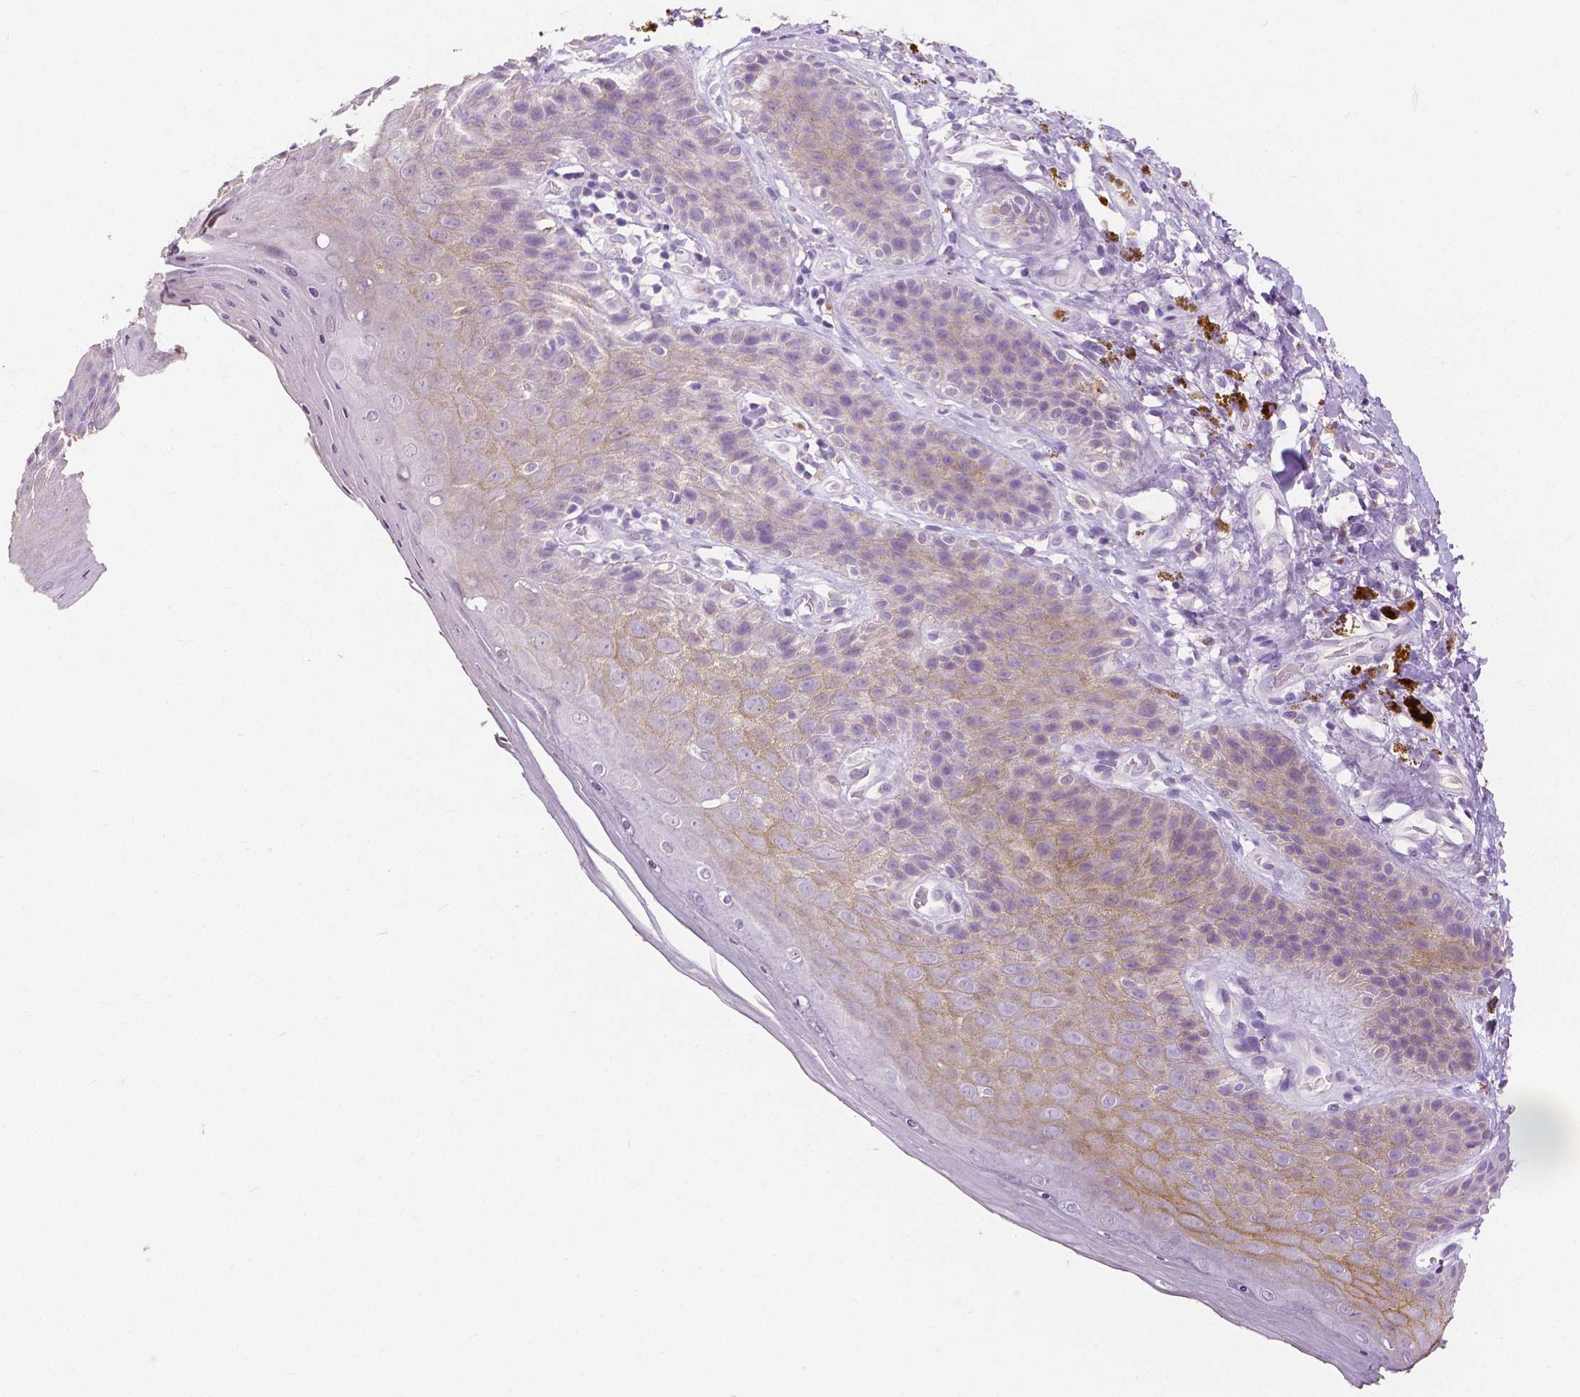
{"staining": {"intensity": "weak", "quantity": "<25%", "location": "cytoplasmic/membranous"}, "tissue": "skin", "cell_type": "Epidermal cells", "image_type": "normal", "snomed": [{"axis": "morphology", "description": "Normal tissue, NOS"}, {"axis": "topography", "description": "Anal"}, {"axis": "topography", "description": "Peripheral nerve tissue"}], "caption": "Micrograph shows no protein expression in epidermal cells of unremarkable skin. (DAB (3,3'-diaminobenzidine) immunohistochemistry with hematoxylin counter stain).", "gene": "CXCR2", "patient": {"sex": "male", "age": 53}}